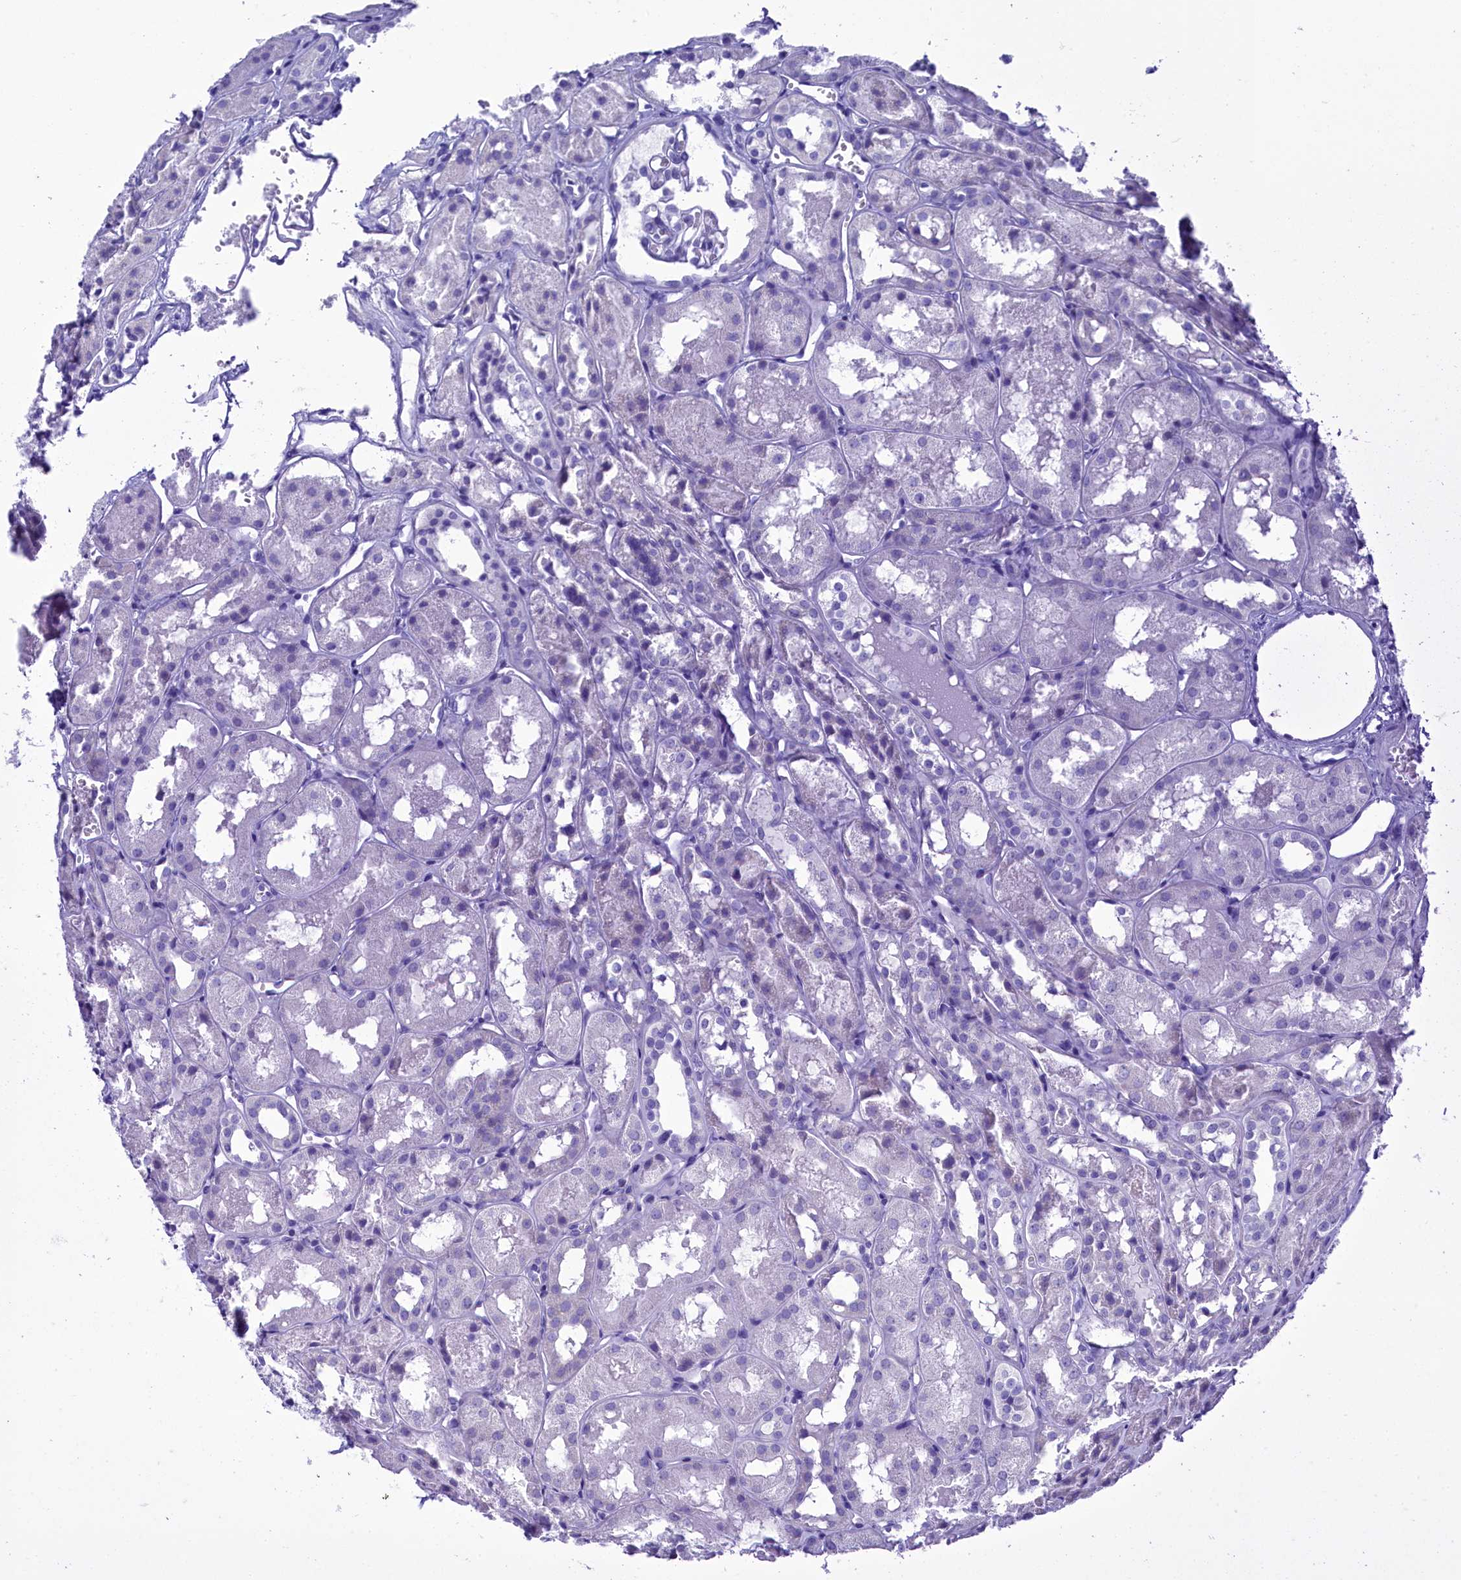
{"staining": {"intensity": "negative", "quantity": "none", "location": "none"}, "tissue": "kidney", "cell_type": "Cells in glomeruli", "image_type": "normal", "snomed": [{"axis": "morphology", "description": "Normal tissue, NOS"}, {"axis": "topography", "description": "Kidney"}], "caption": "A histopathology image of human kidney is negative for staining in cells in glomeruli. The staining was performed using DAB to visualize the protein expression in brown, while the nuclei were stained in blue with hematoxylin (Magnification: 20x).", "gene": "SKA3", "patient": {"sex": "male", "age": 16}}